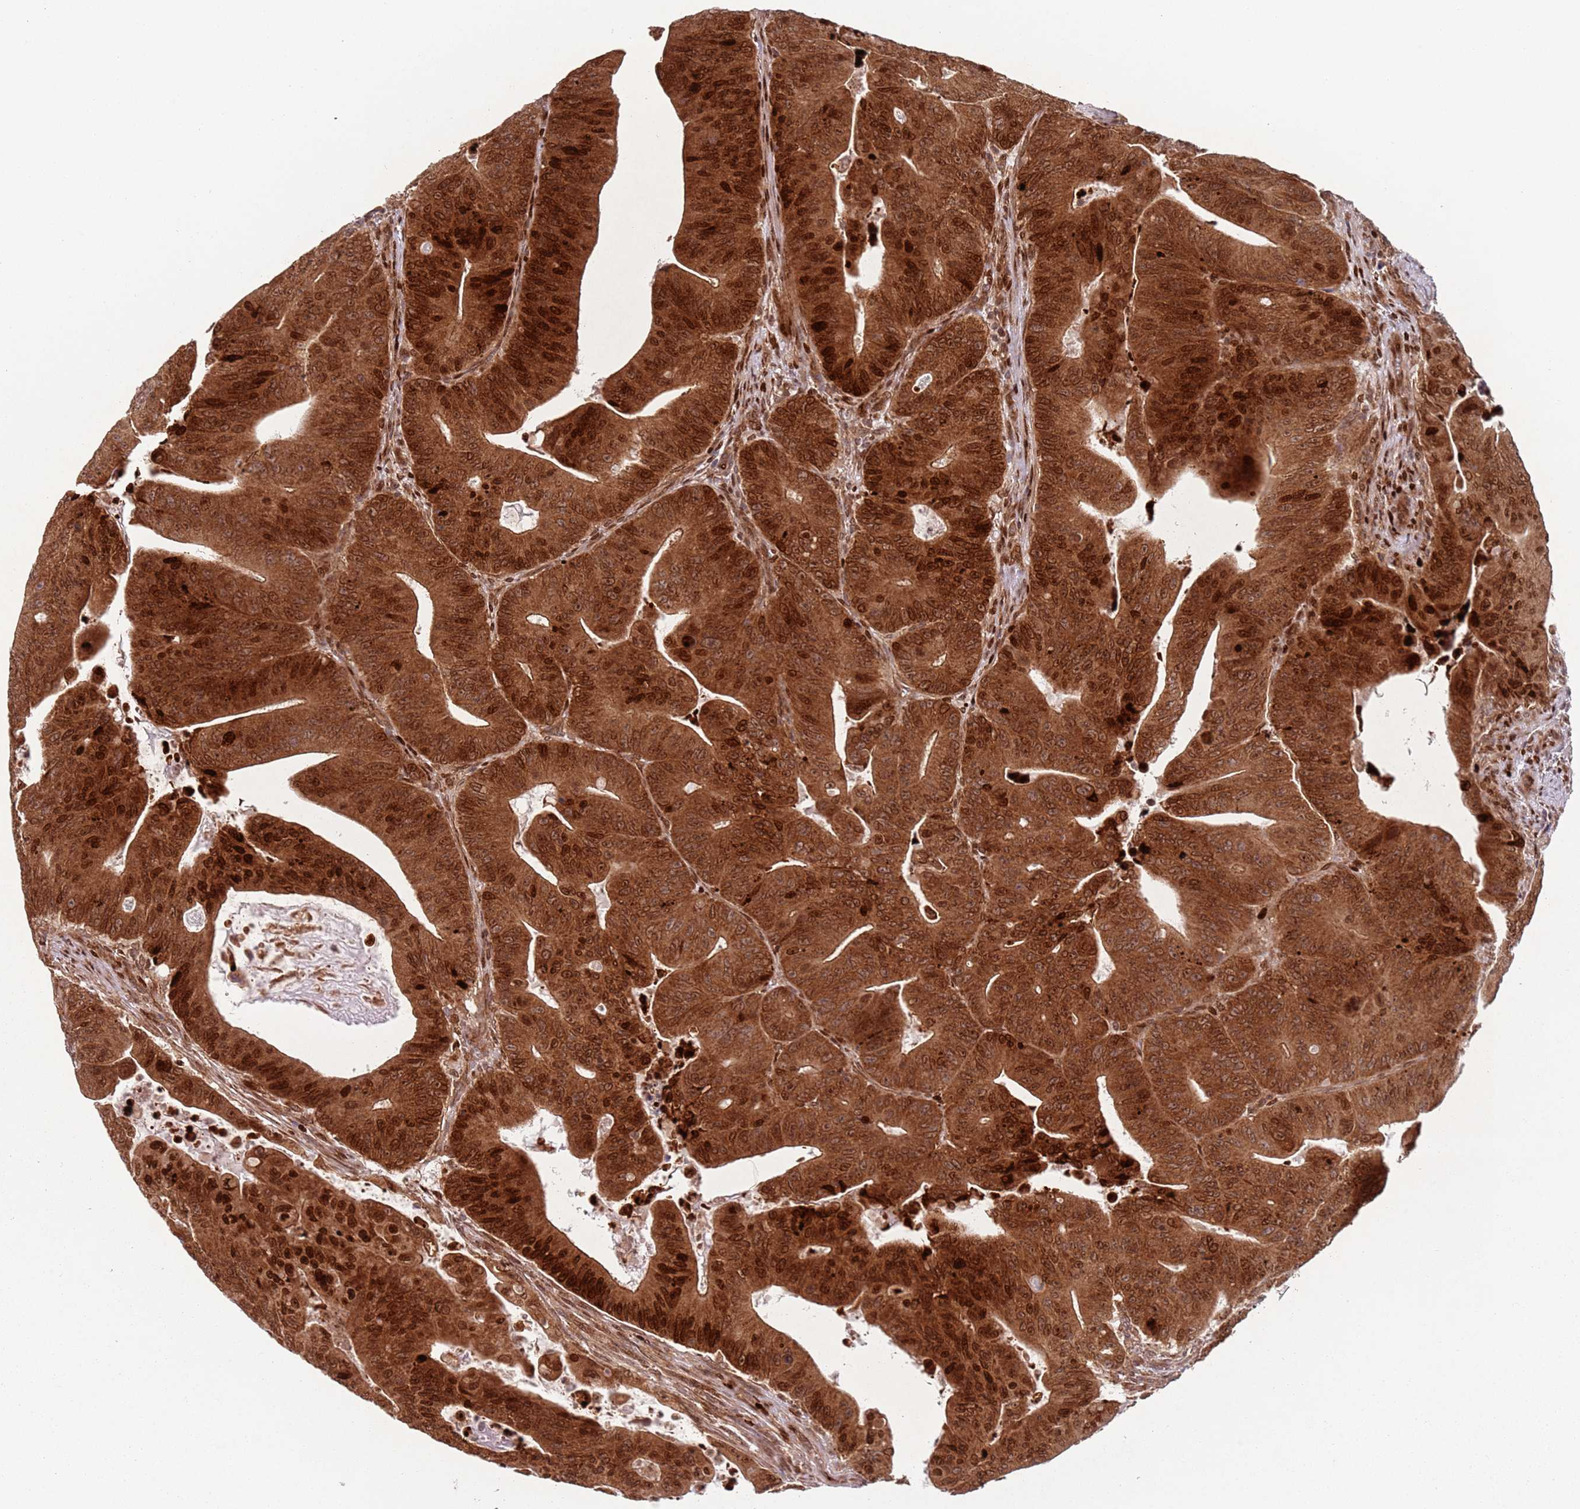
{"staining": {"intensity": "strong", "quantity": ">75%", "location": "cytoplasmic/membranous,nuclear"}, "tissue": "colorectal cancer", "cell_type": "Tumor cells", "image_type": "cancer", "snomed": [{"axis": "morphology", "description": "Adenocarcinoma, NOS"}, {"axis": "topography", "description": "Rectum"}], "caption": "Approximately >75% of tumor cells in human colorectal cancer (adenocarcinoma) reveal strong cytoplasmic/membranous and nuclear protein positivity as visualized by brown immunohistochemical staining.", "gene": "HNRNPLL", "patient": {"sex": "female", "age": 75}}